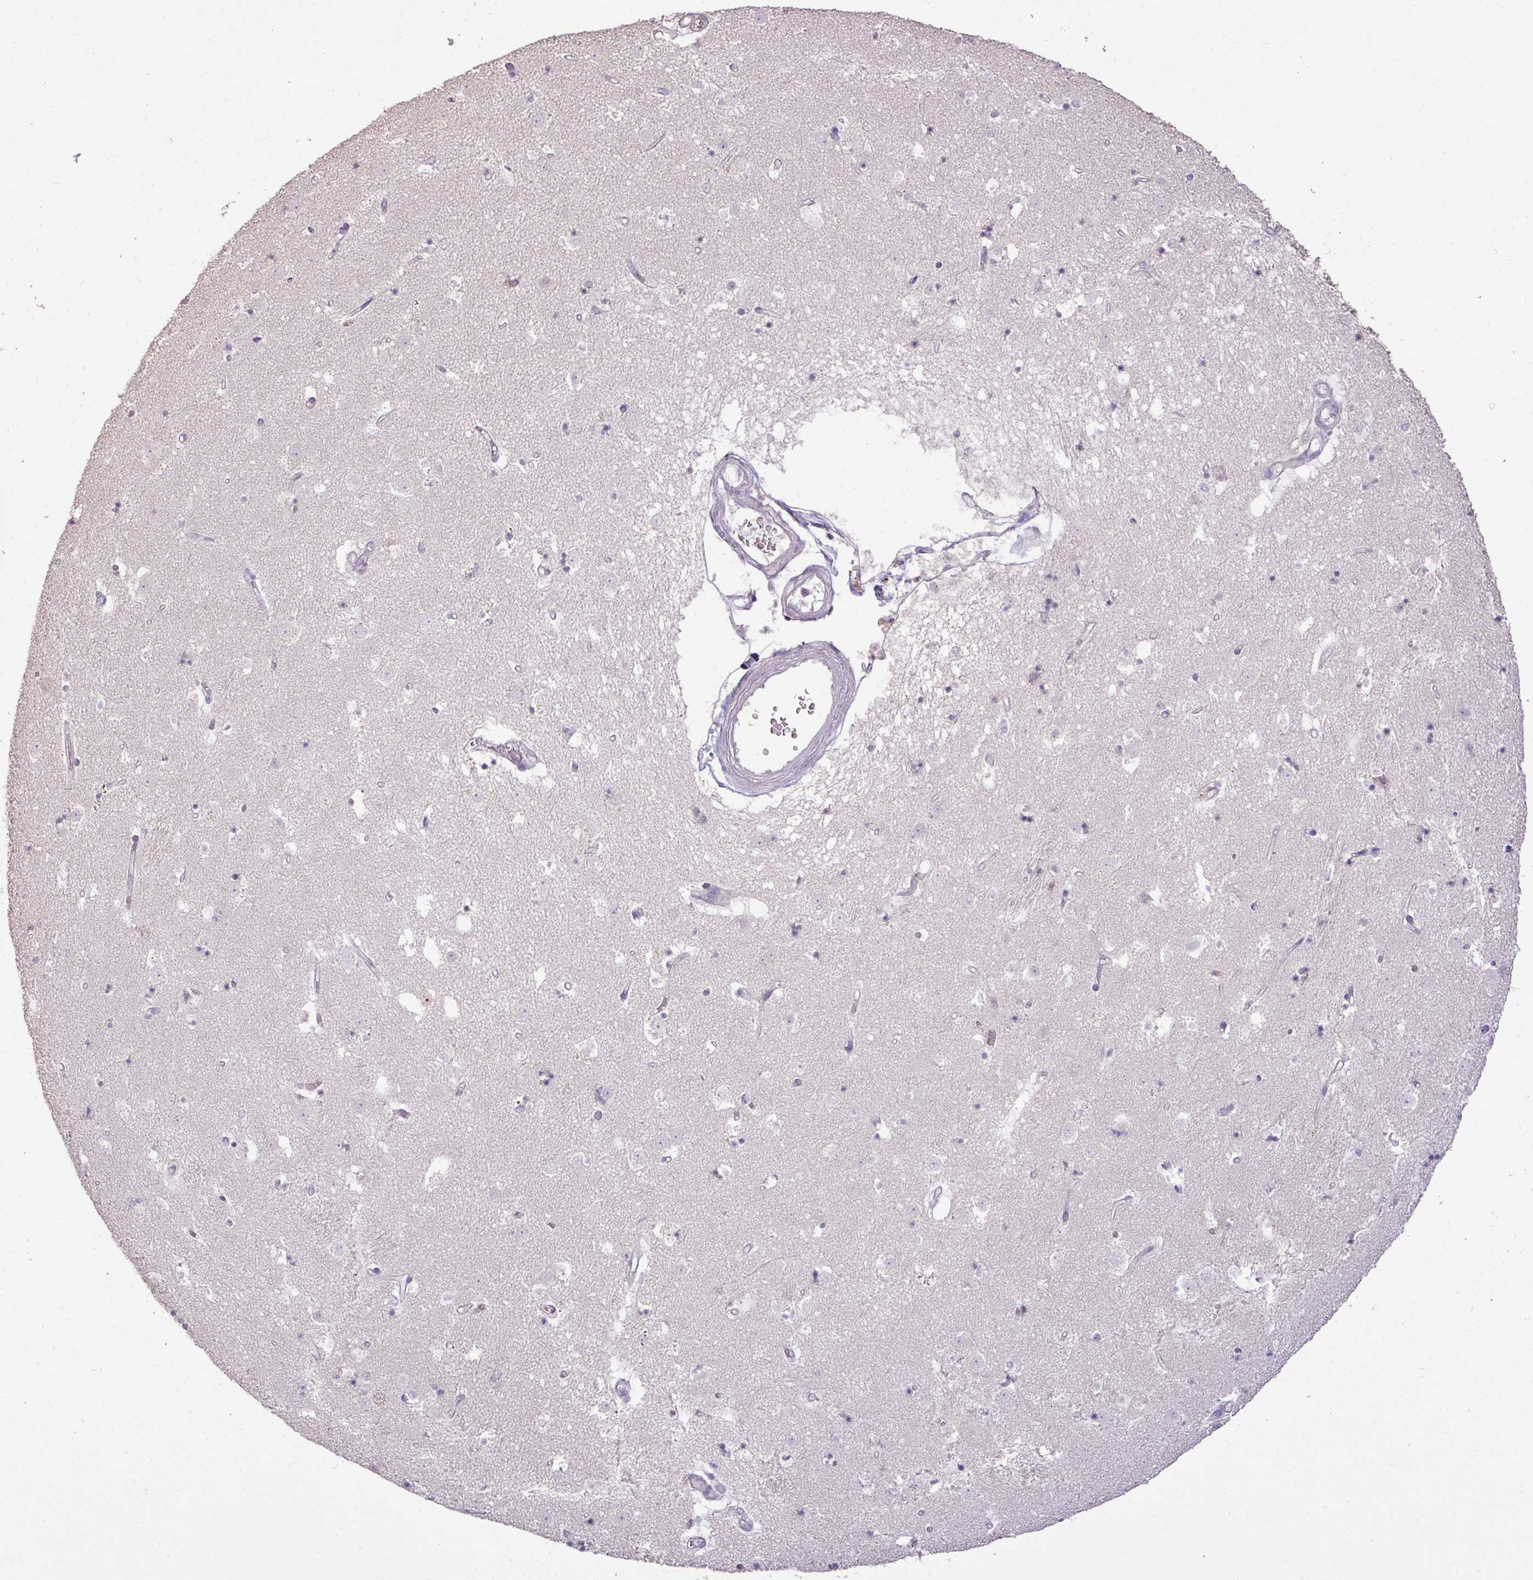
{"staining": {"intensity": "weak", "quantity": "<25%", "location": "cytoplasmic/membranous"}, "tissue": "caudate", "cell_type": "Glial cells", "image_type": "normal", "snomed": [{"axis": "morphology", "description": "Normal tissue, NOS"}, {"axis": "topography", "description": "Lateral ventricle wall"}], "caption": "IHC micrograph of benign caudate: human caudate stained with DAB displays no significant protein staining in glial cells. (Stains: DAB IHC with hematoxylin counter stain, Microscopy: brightfield microscopy at high magnification).", "gene": "LY9", "patient": {"sex": "male", "age": 58}}